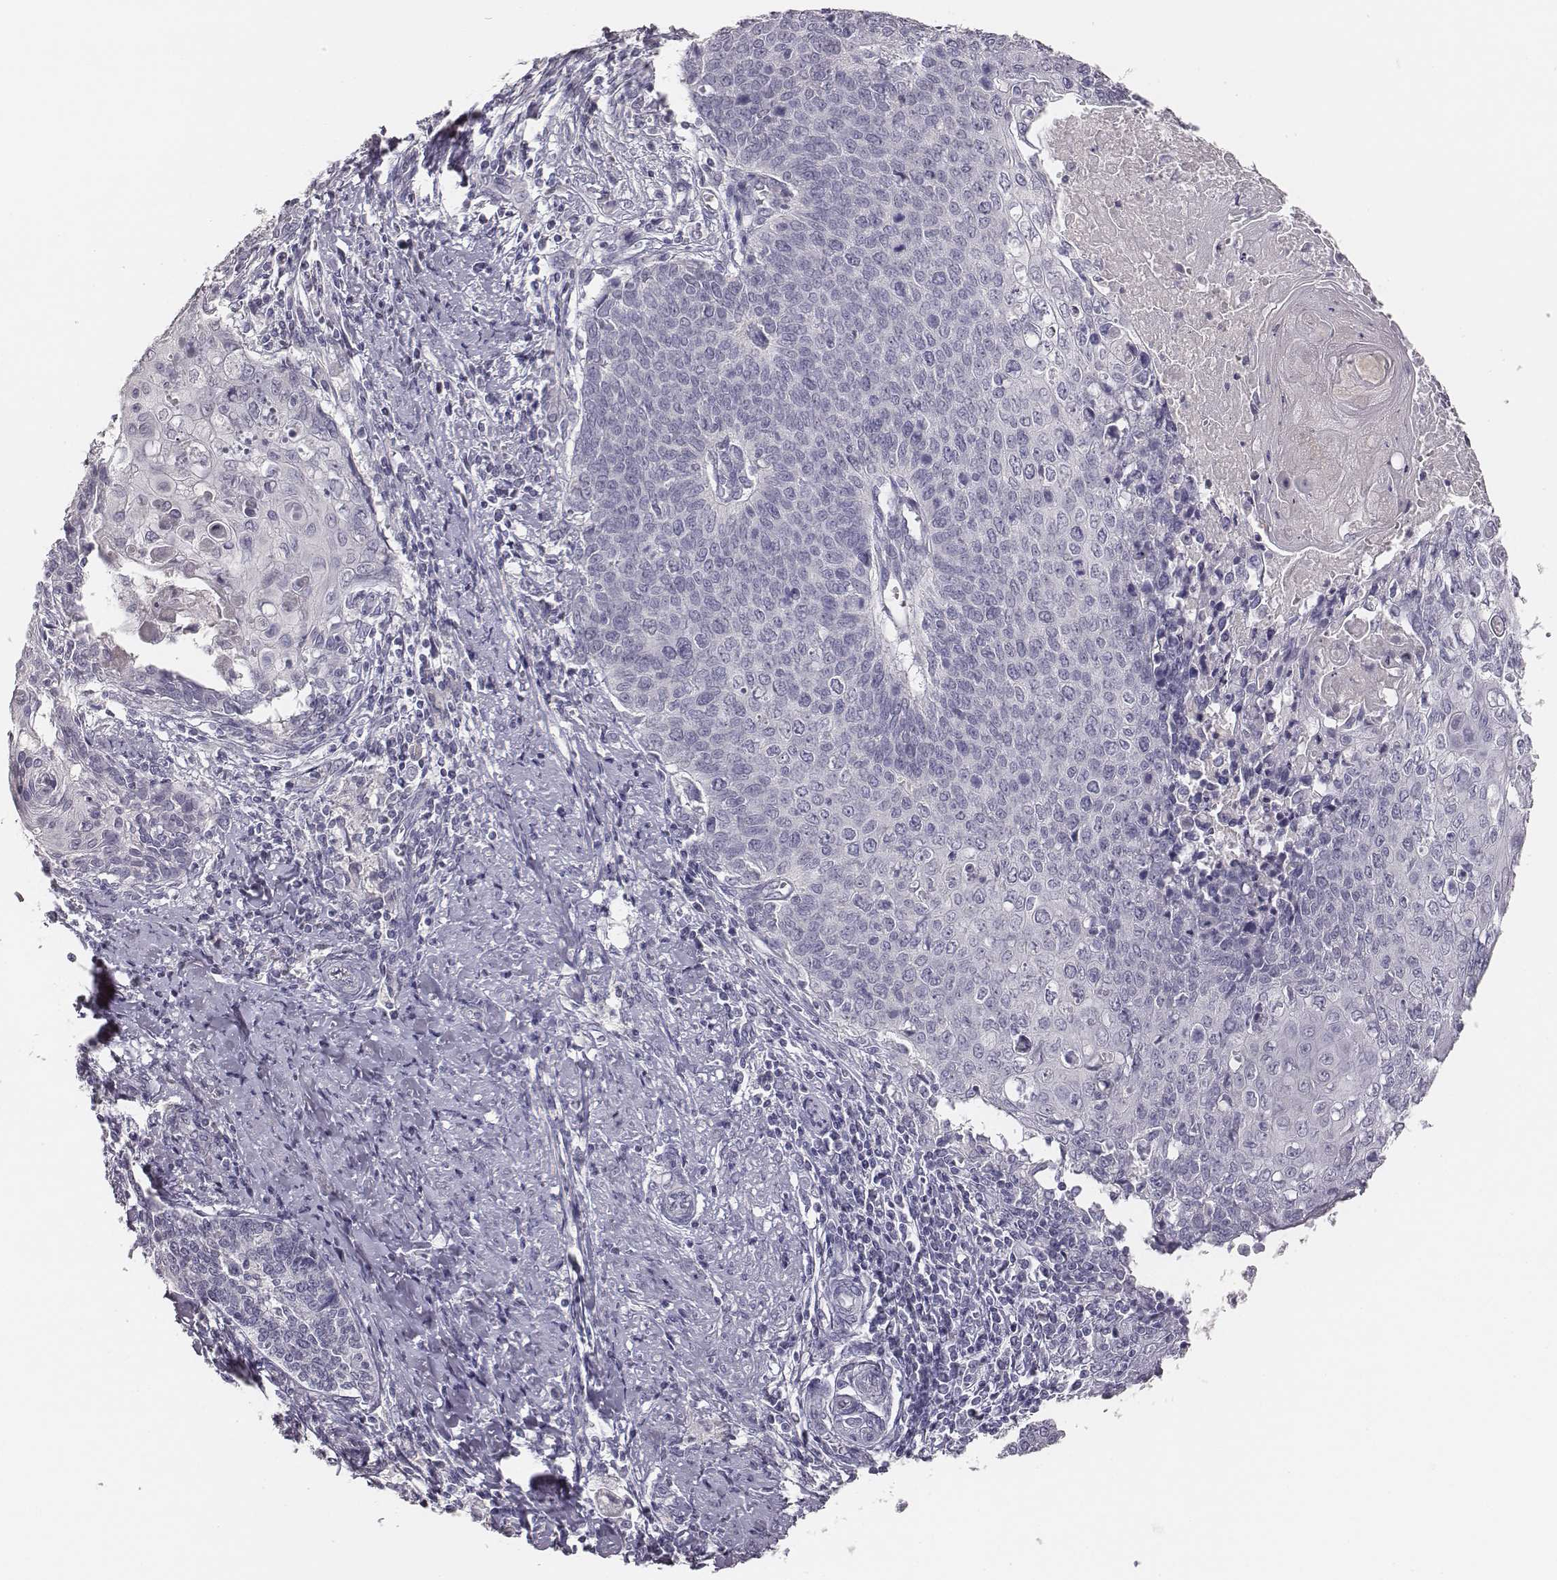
{"staining": {"intensity": "negative", "quantity": "none", "location": "none"}, "tissue": "cervical cancer", "cell_type": "Tumor cells", "image_type": "cancer", "snomed": [{"axis": "morphology", "description": "Squamous cell carcinoma, NOS"}, {"axis": "topography", "description": "Cervix"}], "caption": "Micrograph shows no protein staining in tumor cells of cervical cancer tissue.", "gene": "MYH6", "patient": {"sex": "female", "age": 39}}